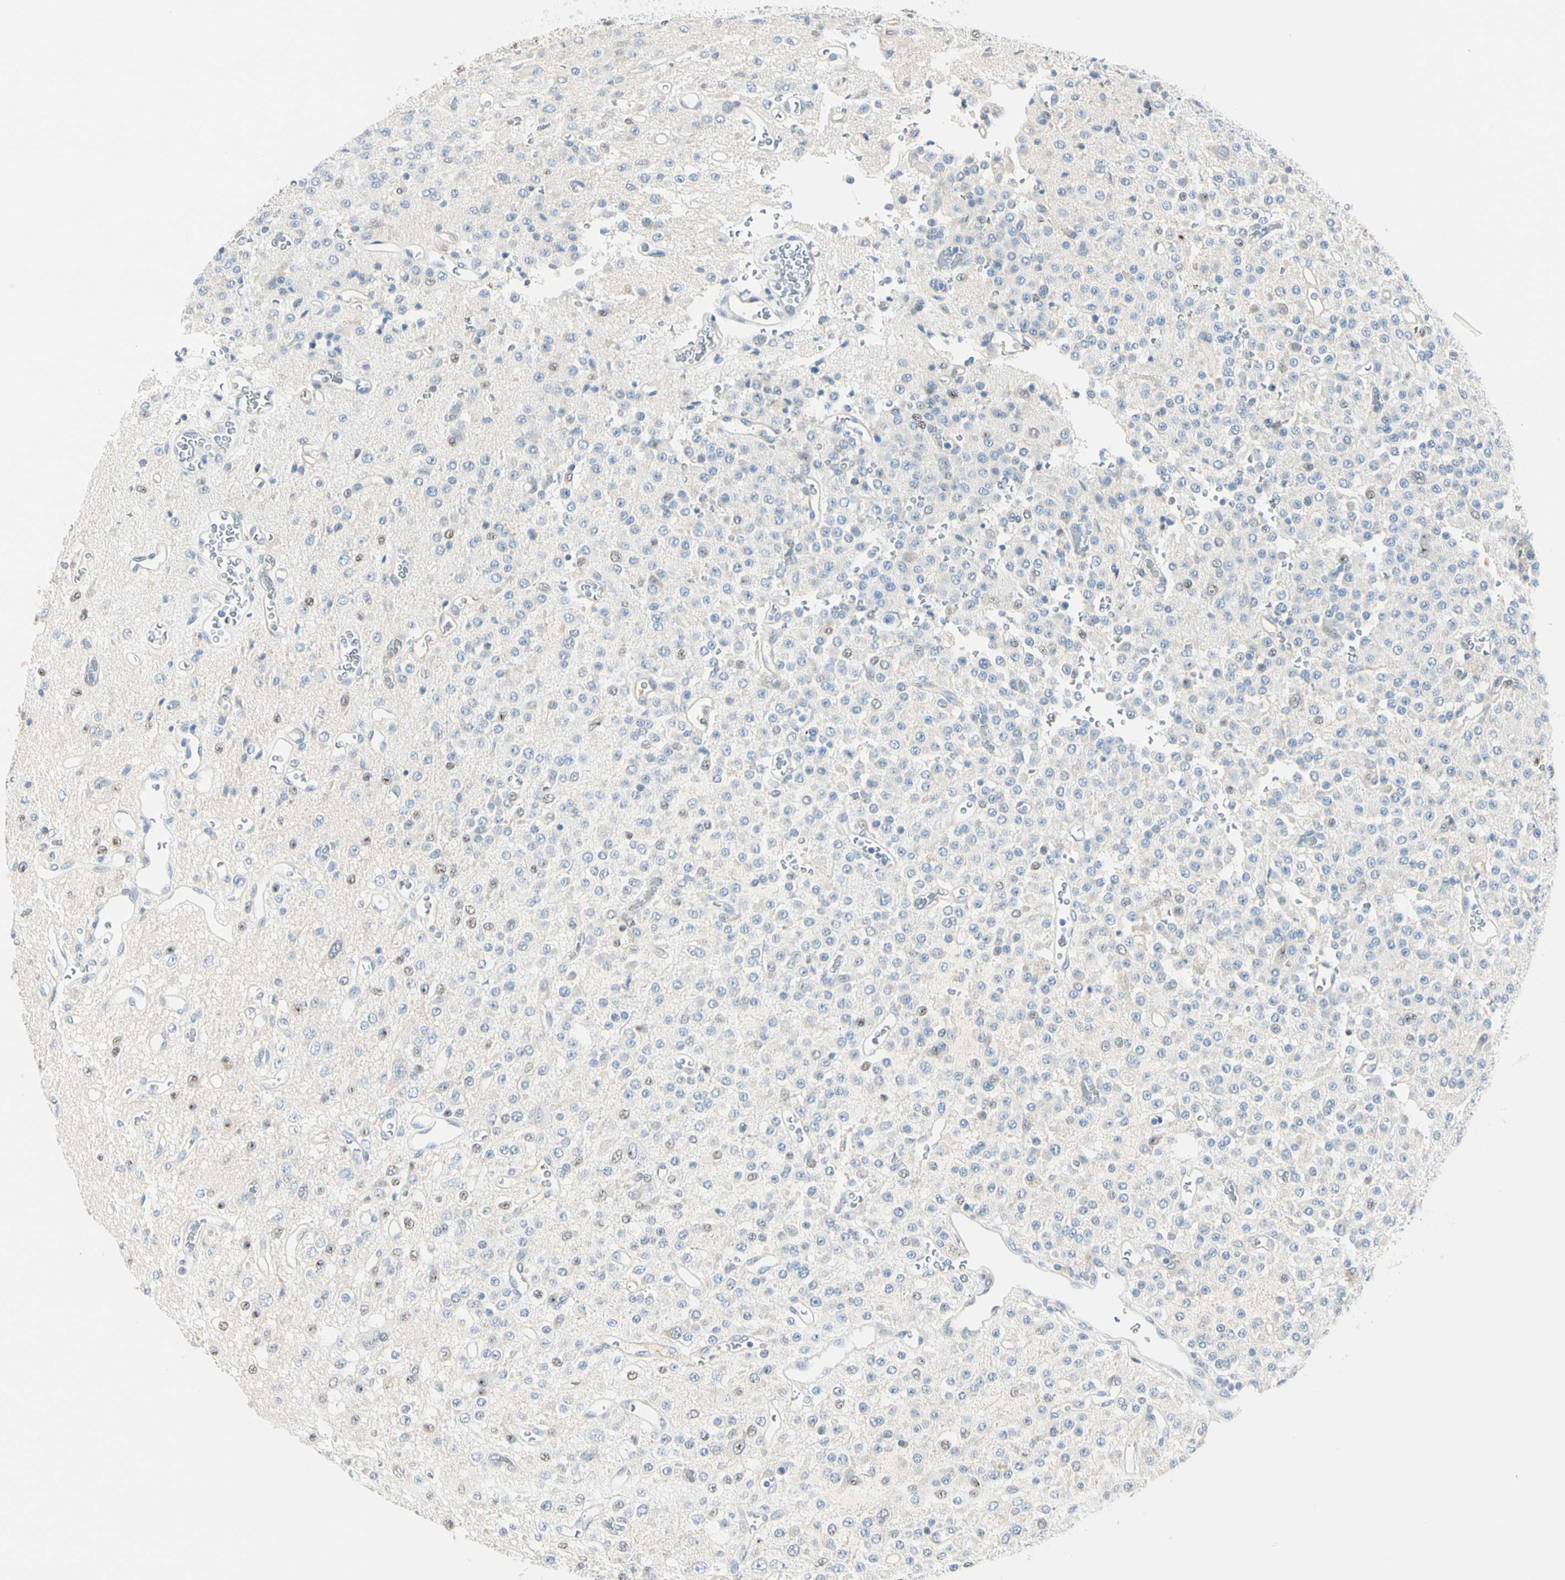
{"staining": {"intensity": "weak", "quantity": "<25%", "location": "nuclear"}, "tissue": "glioma", "cell_type": "Tumor cells", "image_type": "cancer", "snomed": [{"axis": "morphology", "description": "Glioma, malignant, Low grade"}, {"axis": "topography", "description": "Brain"}], "caption": "A micrograph of glioma stained for a protein shows no brown staining in tumor cells.", "gene": "LAMB3", "patient": {"sex": "male", "age": 38}}